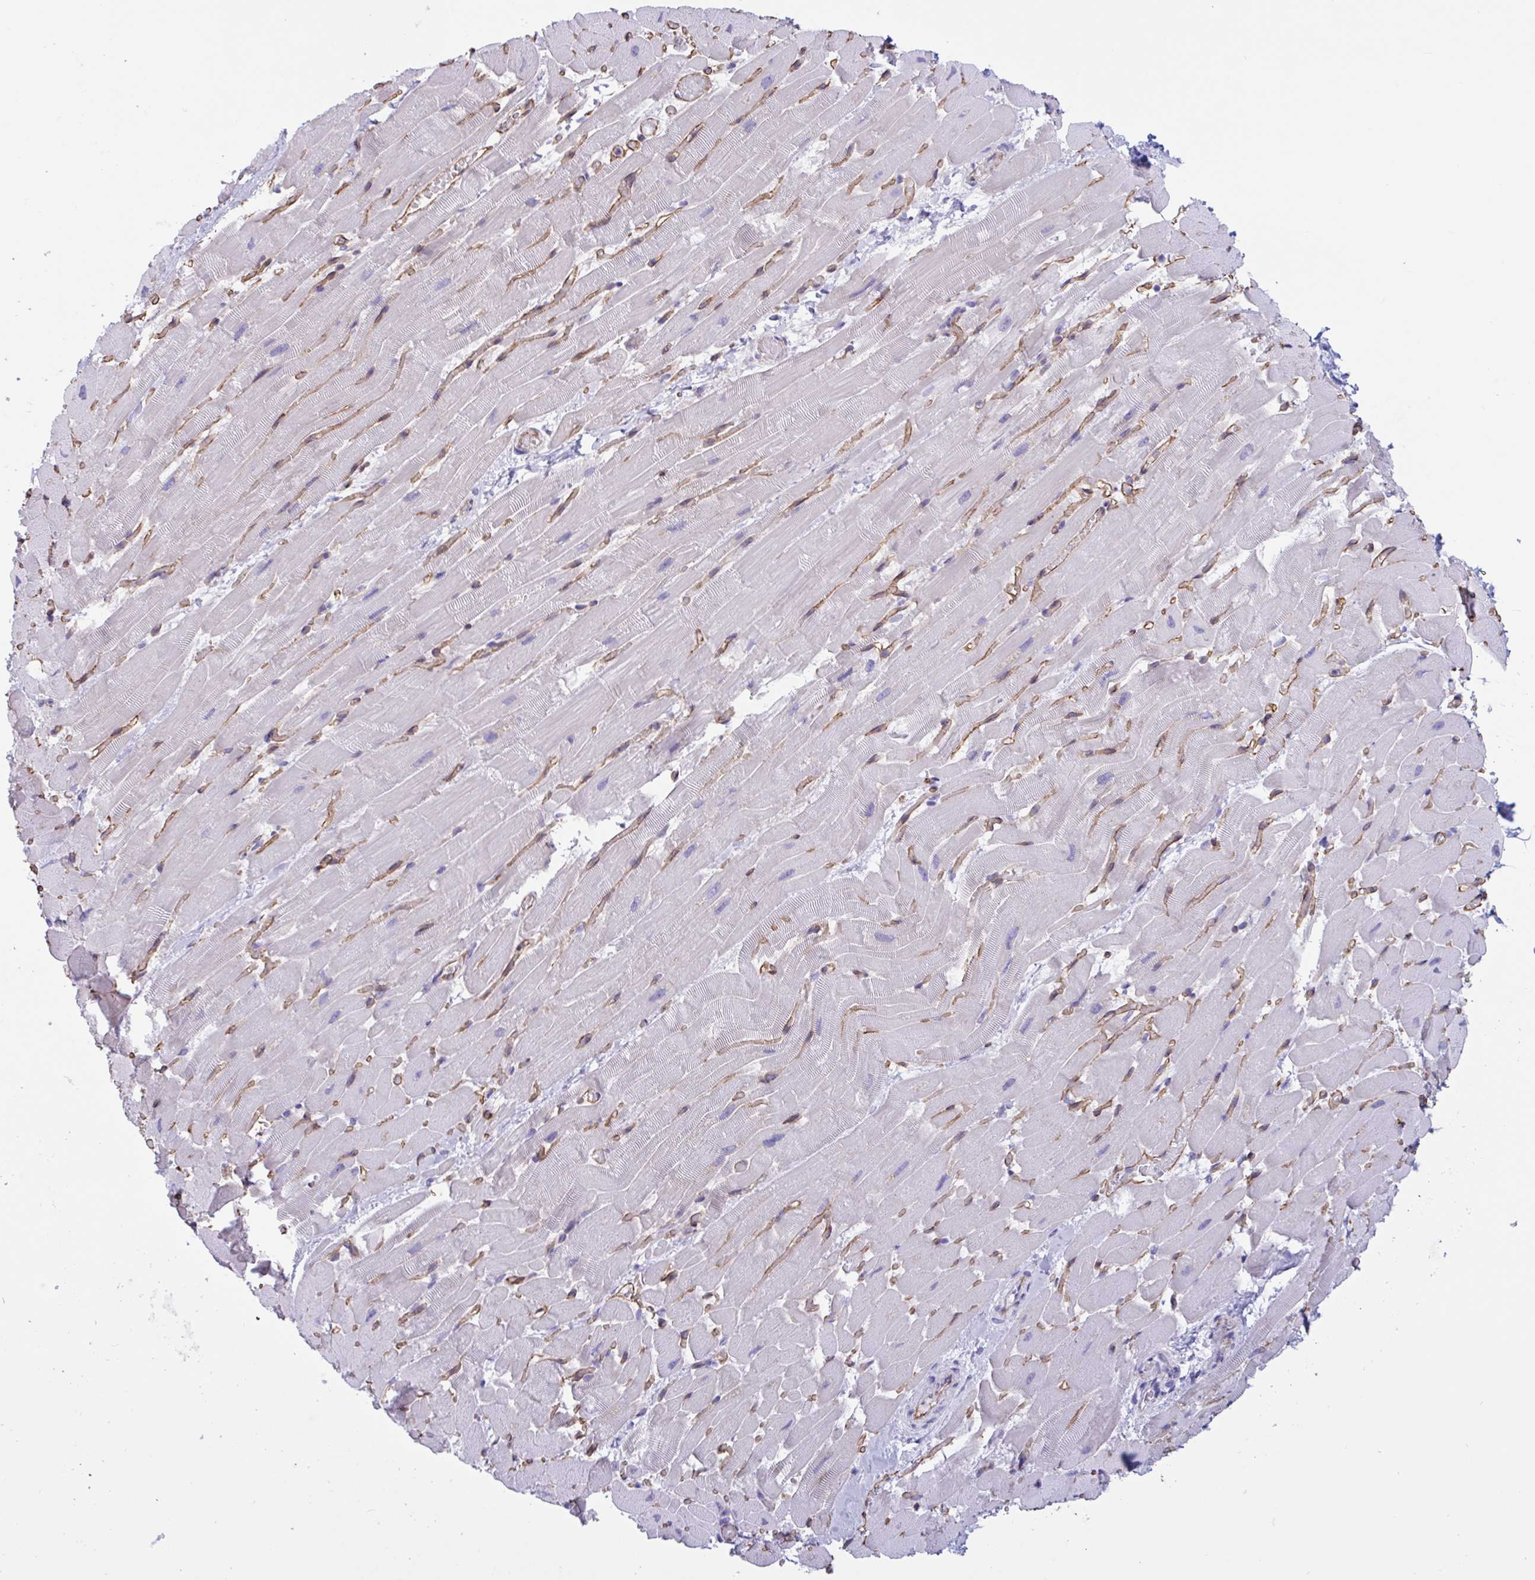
{"staining": {"intensity": "negative", "quantity": "none", "location": "none"}, "tissue": "heart muscle", "cell_type": "Cardiomyocytes", "image_type": "normal", "snomed": [{"axis": "morphology", "description": "Normal tissue, NOS"}, {"axis": "topography", "description": "Heart"}], "caption": "High power microscopy micrograph of an IHC photomicrograph of normal heart muscle, revealing no significant positivity in cardiomyocytes.", "gene": "RPL22L1", "patient": {"sex": "male", "age": 37}}